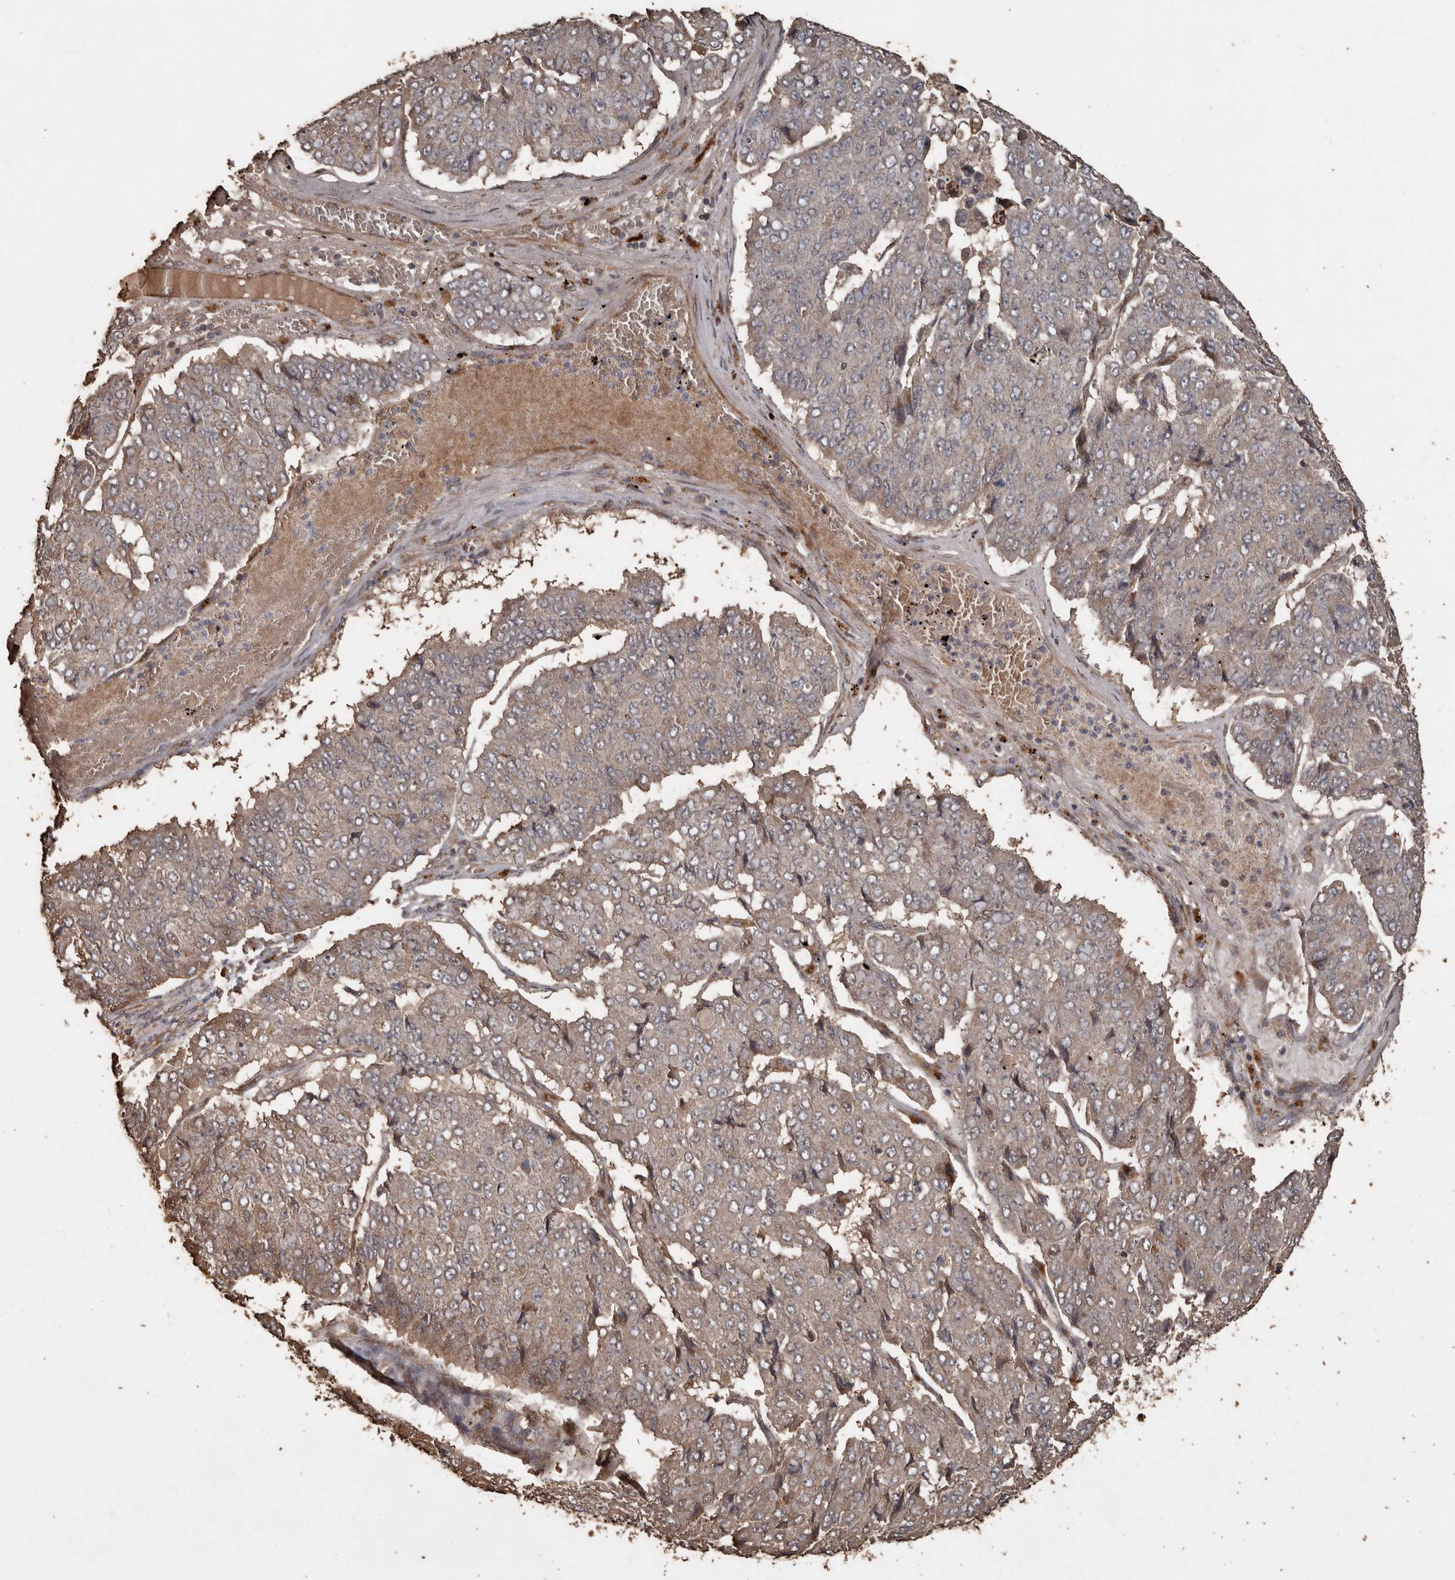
{"staining": {"intensity": "weak", "quantity": "25%-75%", "location": "cytoplasmic/membranous"}, "tissue": "pancreatic cancer", "cell_type": "Tumor cells", "image_type": "cancer", "snomed": [{"axis": "morphology", "description": "Adenocarcinoma, NOS"}, {"axis": "topography", "description": "Pancreas"}], "caption": "Immunohistochemistry histopathology image of neoplastic tissue: human pancreatic cancer stained using immunohistochemistry demonstrates low levels of weak protein expression localized specifically in the cytoplasmic/membranous of tumor cells, appearing as a cytoplasmic/membranous brown color.", "gene": "RANBP17", "patient": {"sex": "male", "age": 50}}